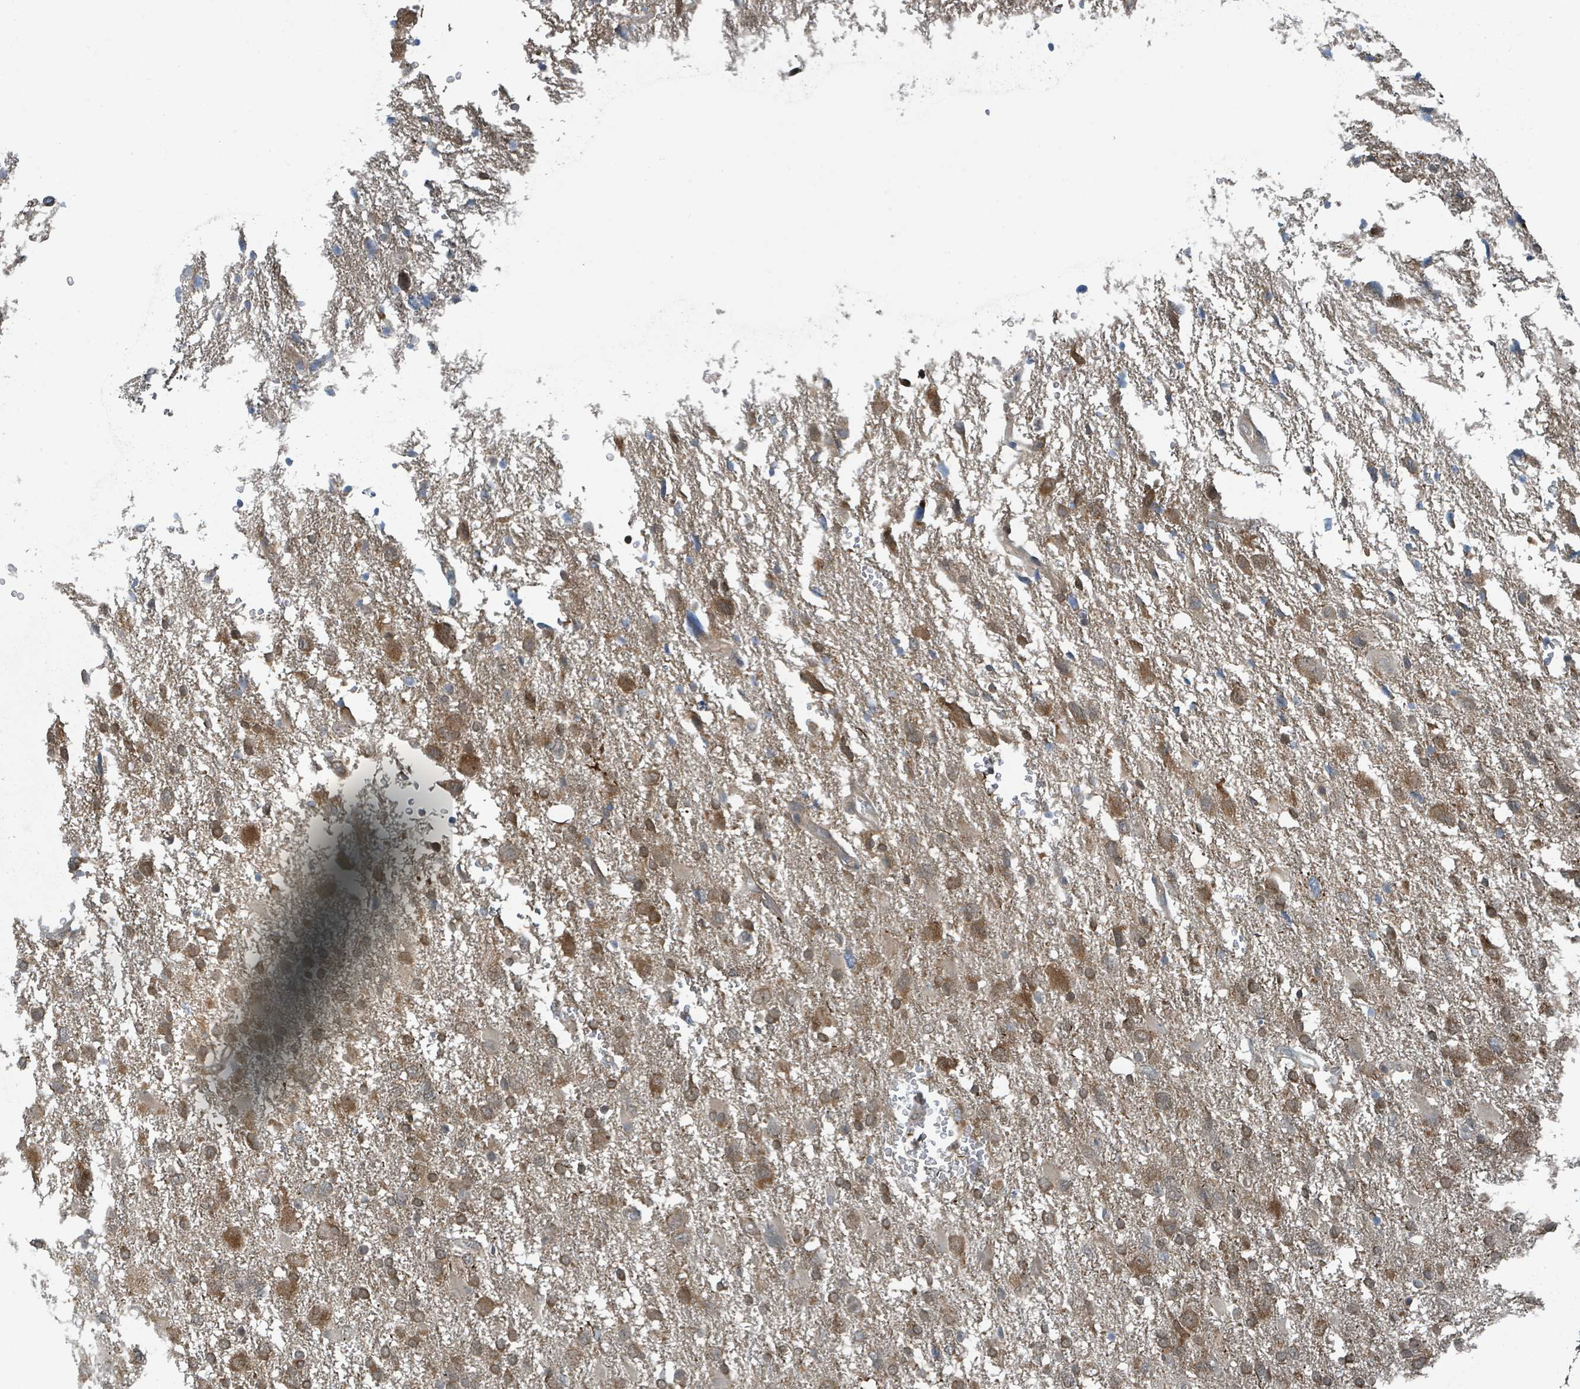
{"staining": {"intensity": "moderate", "quantity": "25%-75%", "location": "cytoplasmic/membranous"}, "tissue": "glioma", "cell_type": "Tumor cells", "image_type": "cancer", "snomed": [{"axis": "morphology", "description": "Glioma, malignant, High grade"}, {"axis": "topography", "description": "Brain"}], "caption": "Glioma stained with a protein marker shows moderate staining in tumor cells.", "gene": "GOLGA7", "patient": {"sex": "male", "age": 61}}